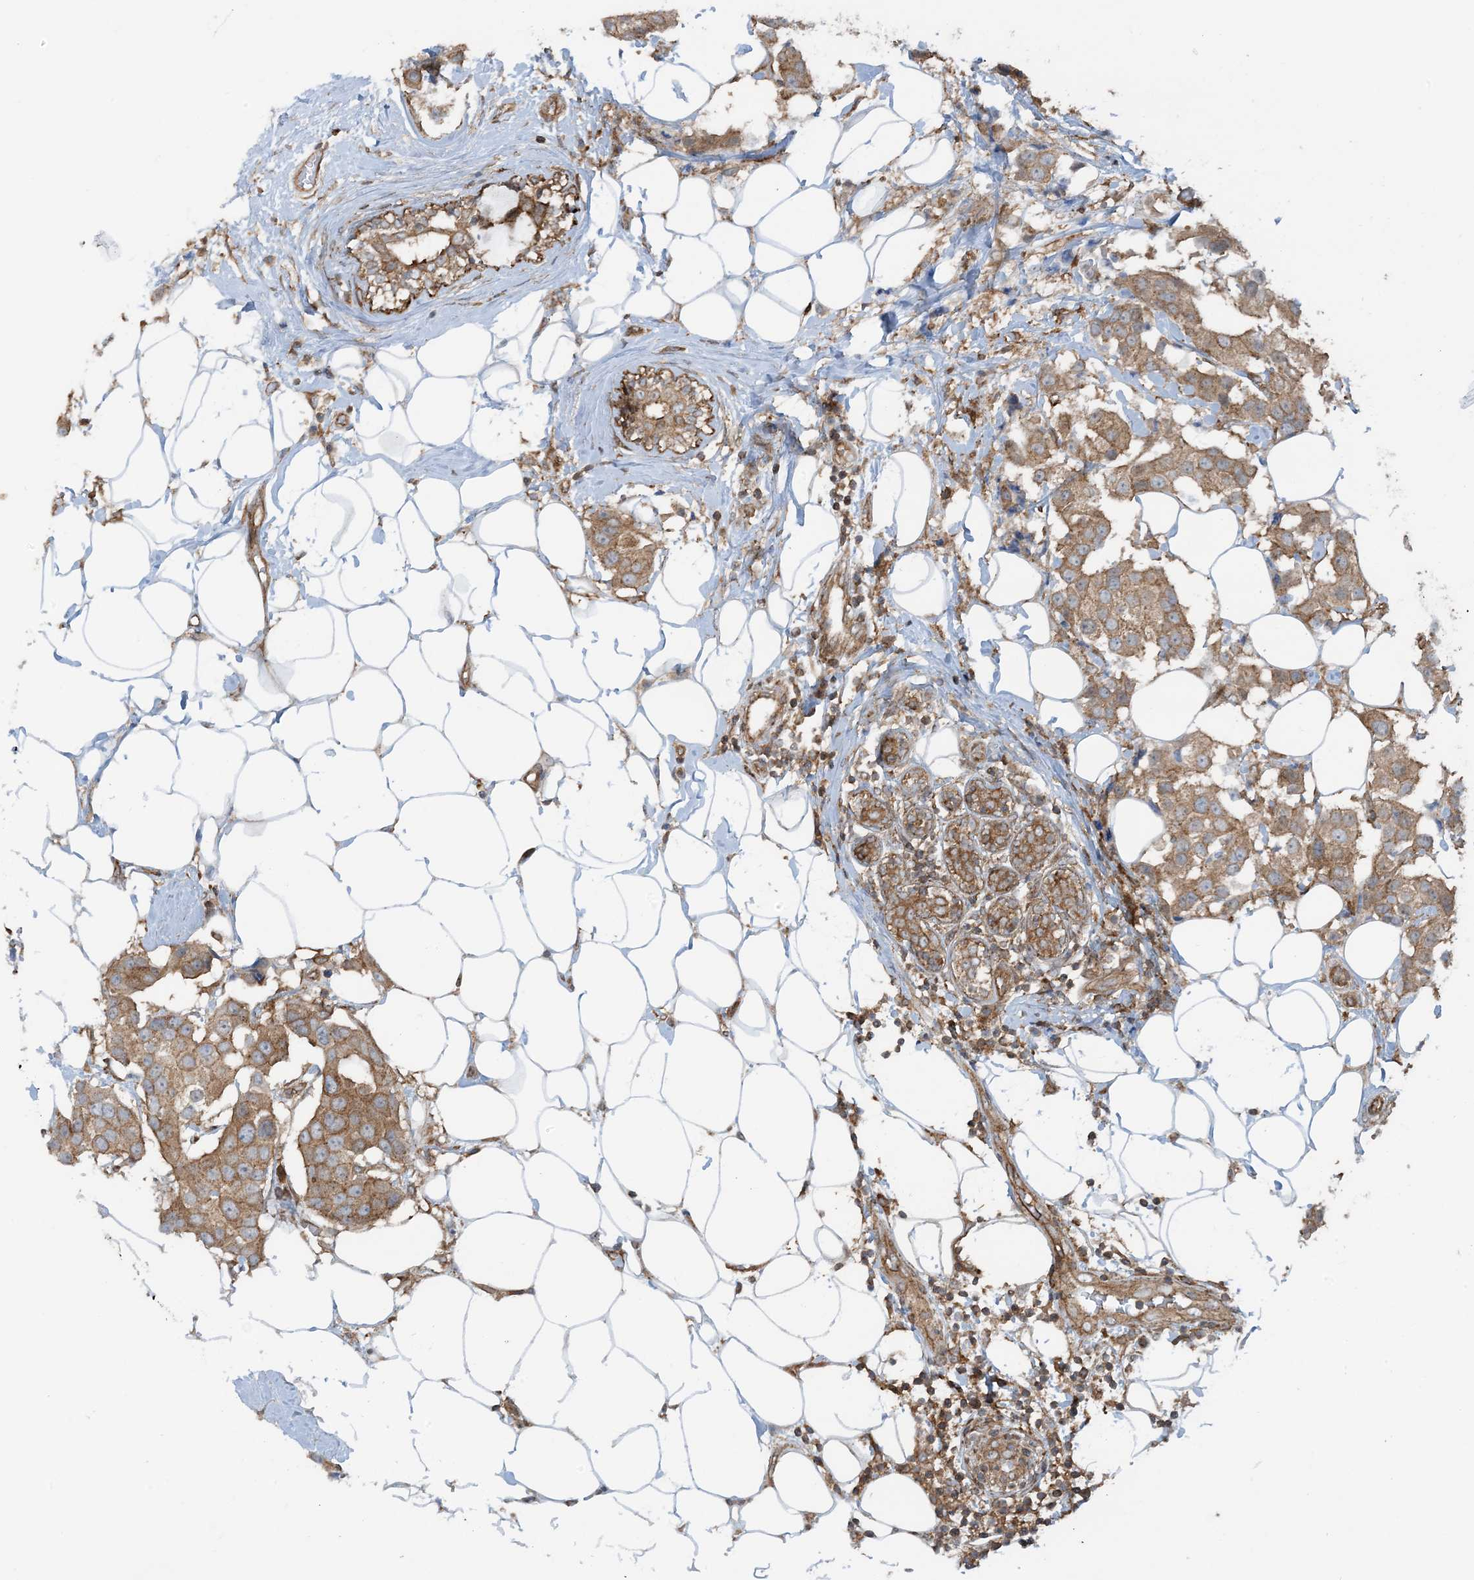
{"staining": {"intensity": "moderate", "quantity": ">75%", "location": "cytoplasmic/membranous"}, "tissue": "breast cancer", "cell_type": "Tumor cells", "image_type": "cancer", "snomed": [{"axis": "morphology", "description": "Normal tissue, NOS"}, {"axis": "morphology", "description": "Duct carcinoma"}, {"axis": "topography", "description": "Breast"}], "caption": "Breast cancer (invasive ductal carcinoma) stained with a brown dye exhibits moderate cytoplasmic/membranous positive positivity in approximately >75% of tumor cells.", "gene": "STAM2", "patient": {"sex": "female", "age": 39}}